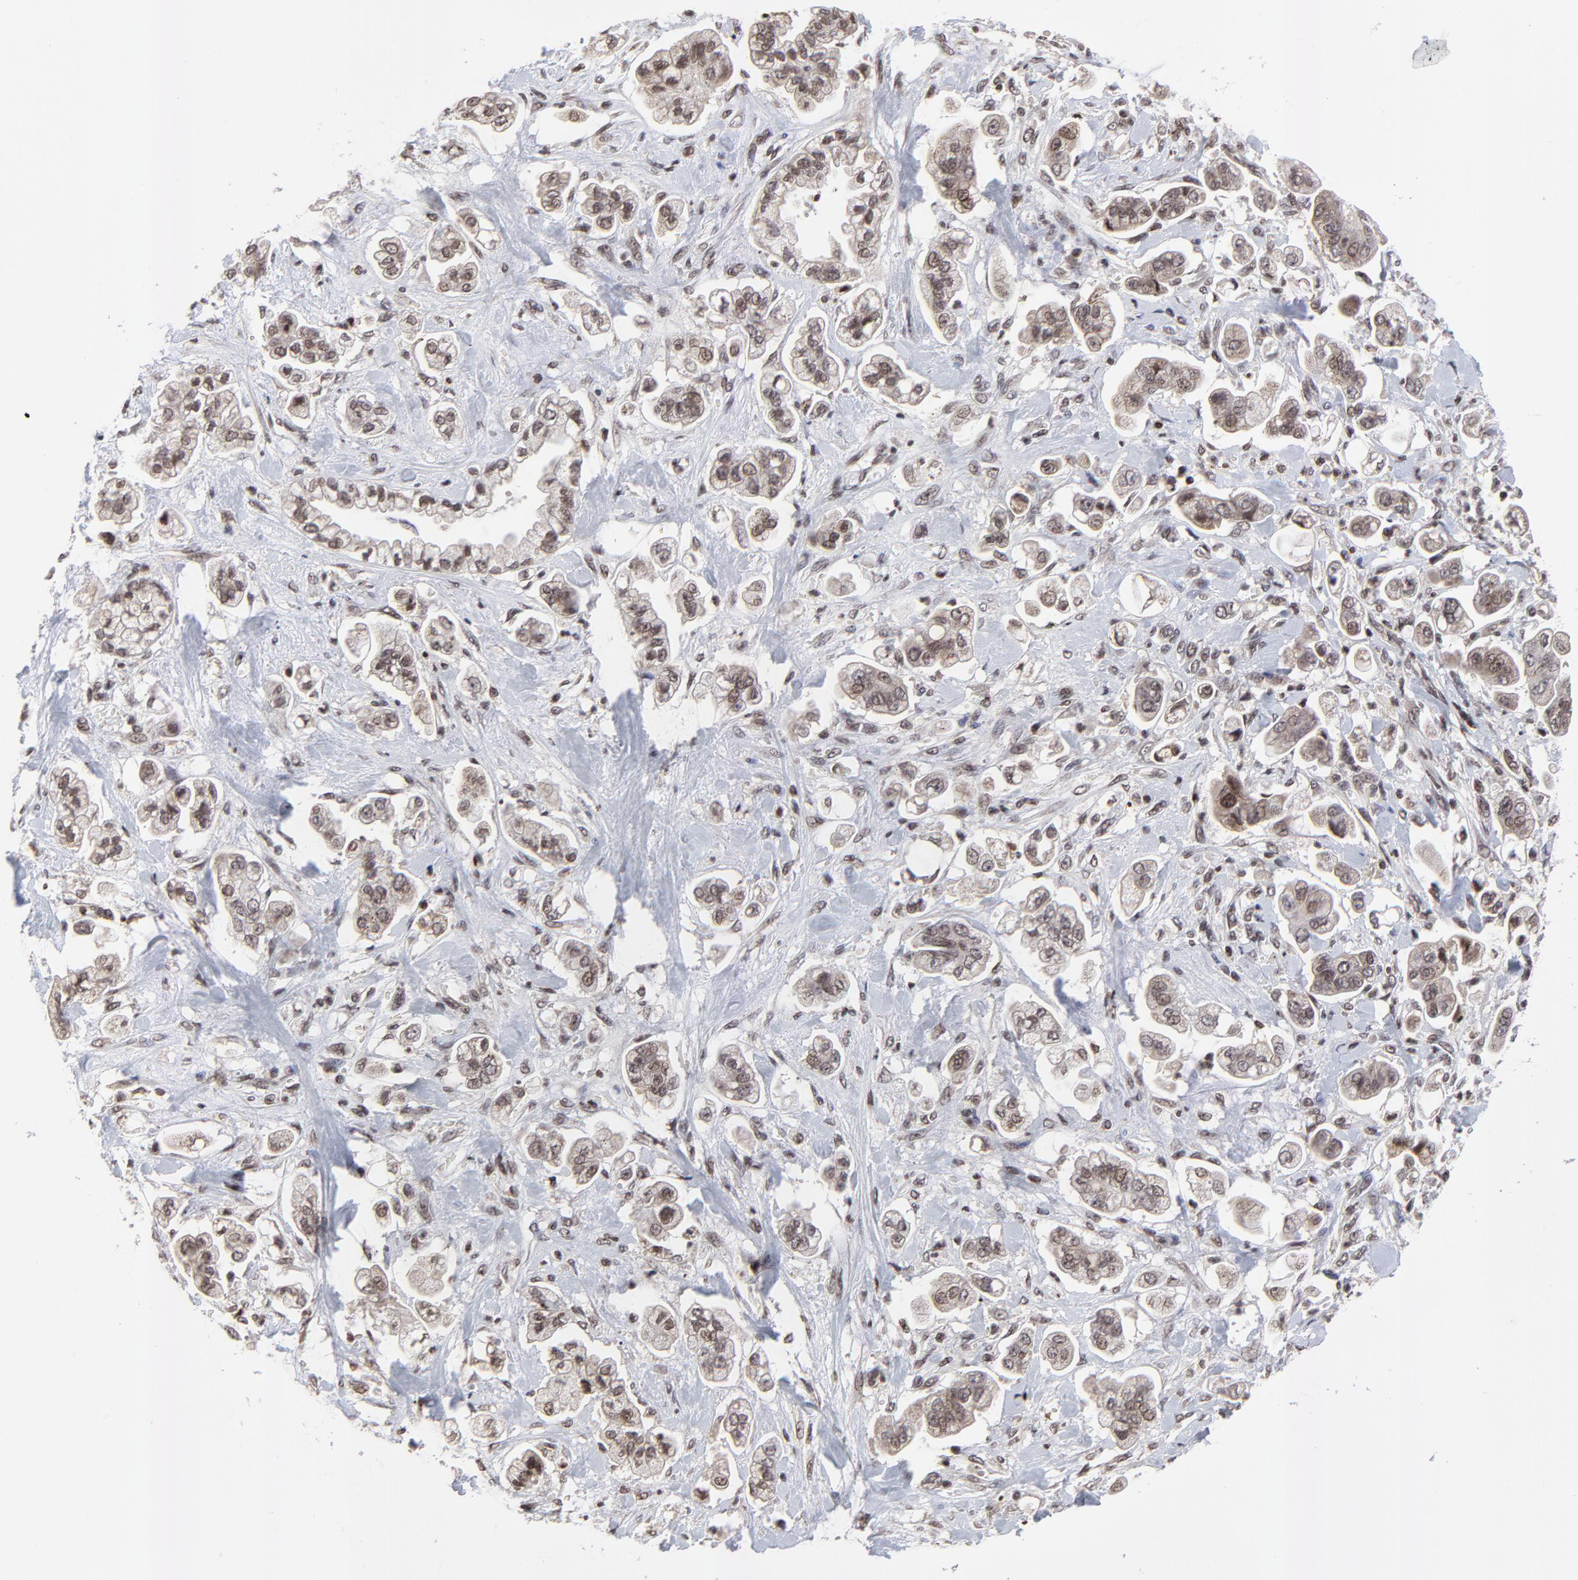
{"staining": {"intensity": "moderate", "quantity": ">75%", "location": "cytoplasmic/membranous,nuclear"}, "tissue": "stomach cancer", "cell_type": "Tumor cells", "image_type": "cancer", "snomed": [{"axis": "morphology", "description": "Adenocarcinoma, NOS"}, {"axis": "topography", "description": "Stomach"}], "caption": "Brown immunohistochemical staining in stomach cancer reveals moderate cytoplasmic/membranous and nuclear expression in about >75% of tumor cells.", "gene": "ZNF777", "patient": {"sex": "male", "age": 62}}